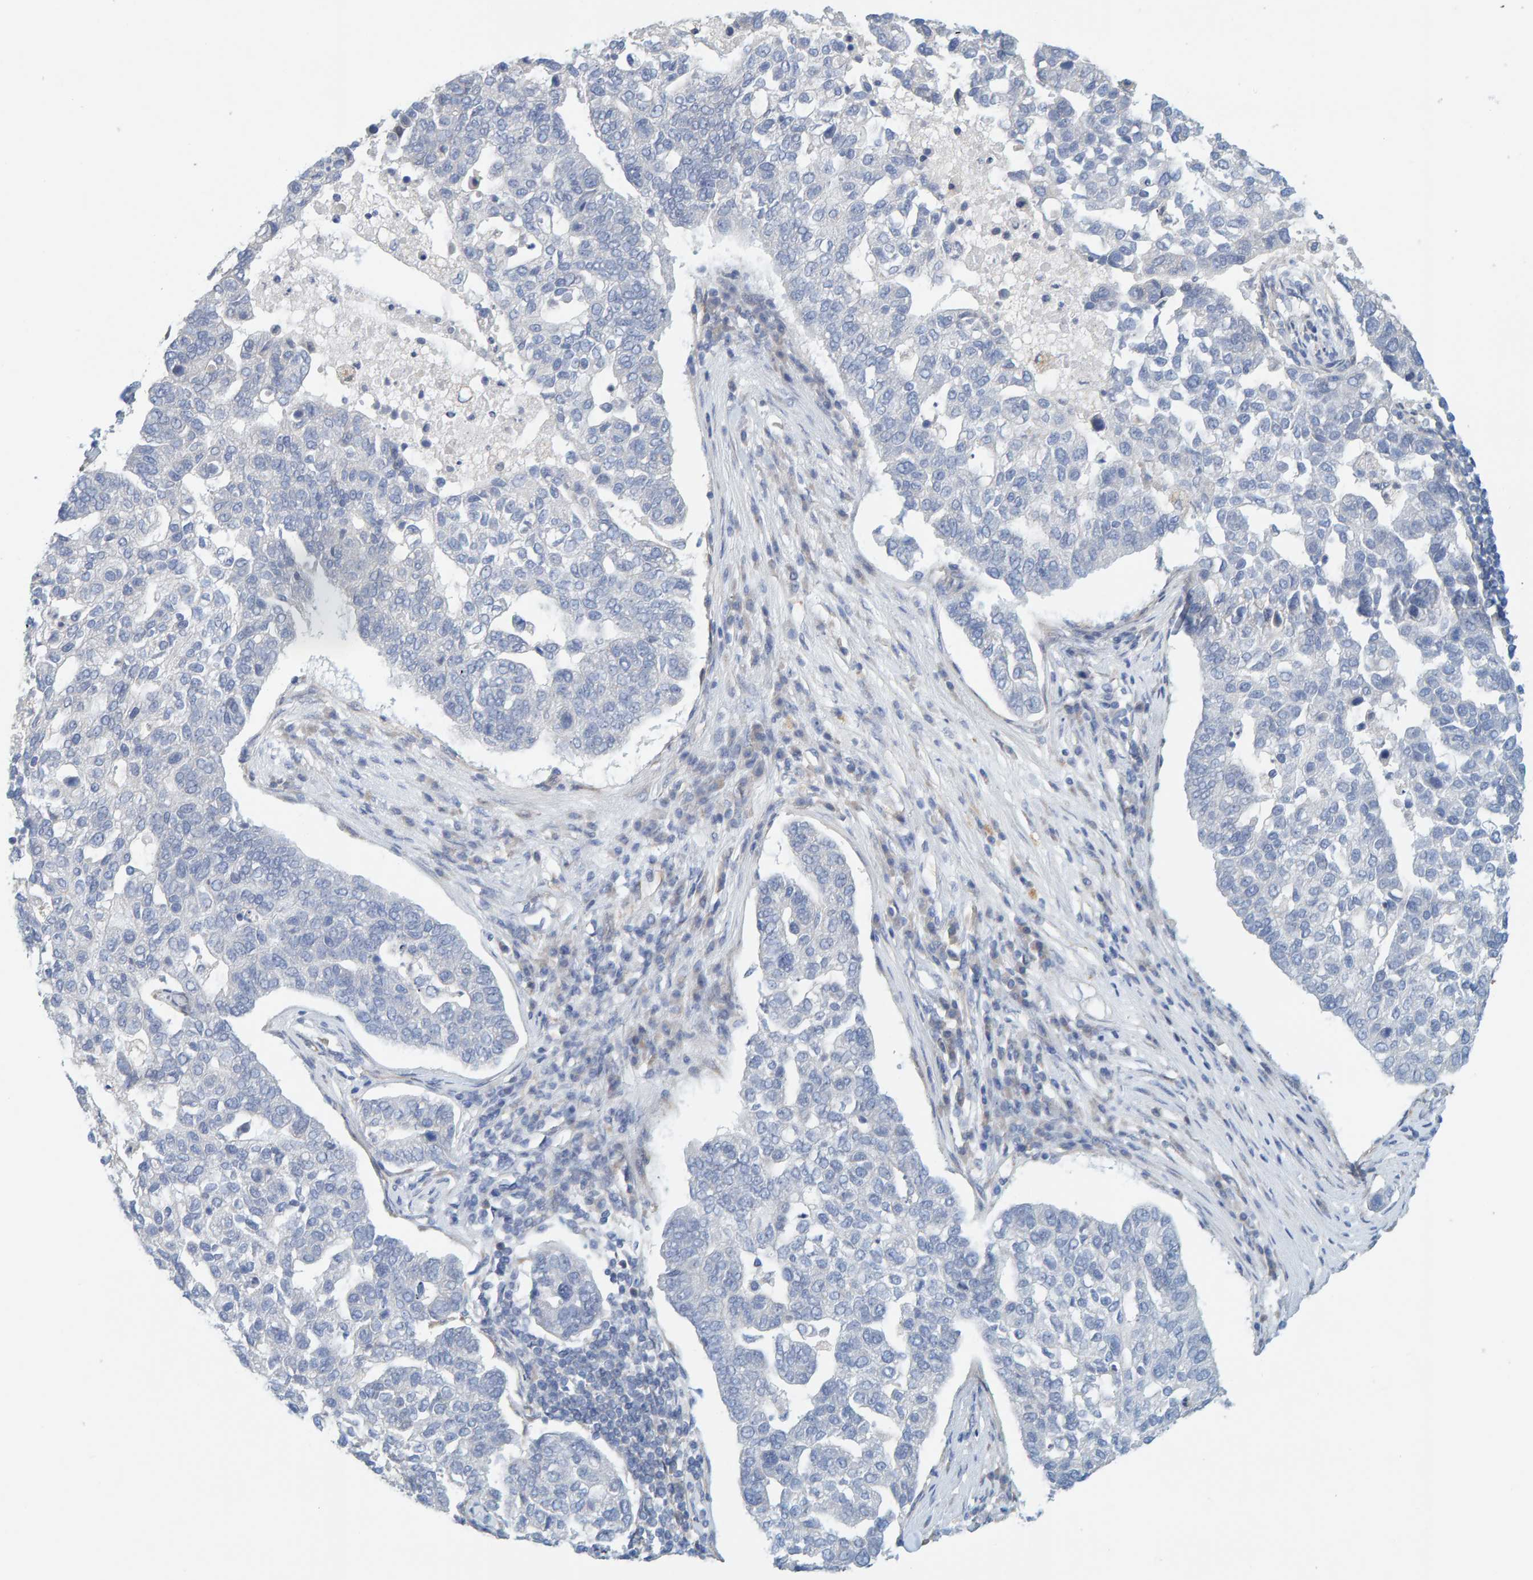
{"staining": {"intensity": "negative", "quantity": "none", "location": "none"}, "tissue": "pancreatic cancer", "cell_type": "Tumor cells", "image_type": "cancer", "snomed": [{"axis": "morphology", "description": "Adenocarcinoma, NOS"}, {"axis": "topography", "description": "Pancreas"}], "caption": "High magnification brightfield microscopy of pancreatic adenocarcinoma stained with DAB (brown) and counterstained with hematoxylin (blue): tumor cells show no significant staining. (DAB immunohistochemistry (IHC) visualized using brightfield microscopy, high magnification).", "gene": "PRKD2", "patient": {"sex": "female", "age": 61}}